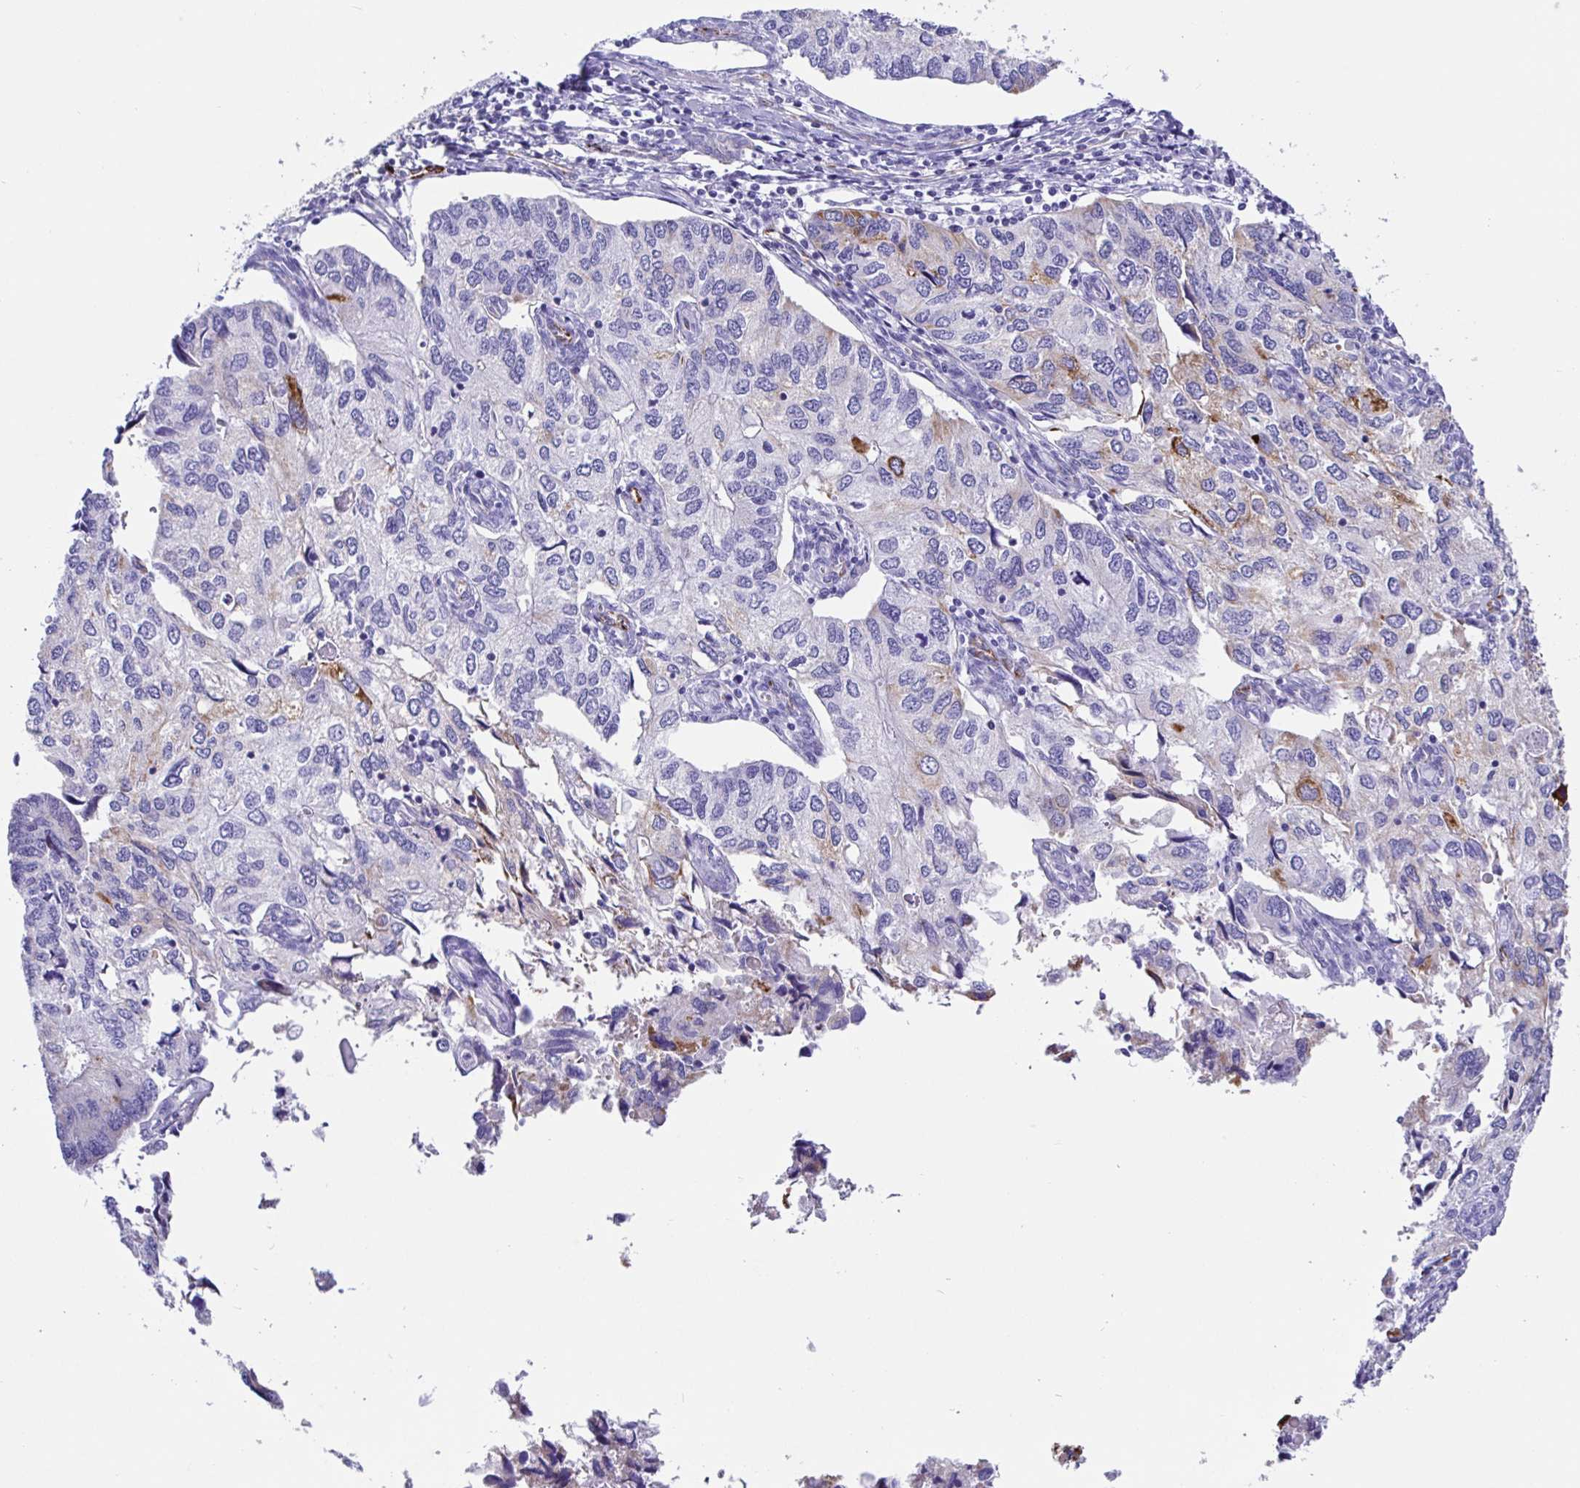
{"staining": {"intensity": "moderate", "quantity": "<25%", "location": "cytoplasmic/membranous"}, "tissue": "endometrial cancer", "cell_type": "Tumor cells", "image_type": "cancer", "snomed": [{"axis": "morphology", "description": "Carcinoma, NOS"}, {"axis": "topography", "description": "Uterus"}], "caption": "Immunohistochemical staining of endometrial cancer (carcinoma) displays low levels of moderate cytoplasmic/membranous staining in about <25% of tumor cells. Ihc stains the protein in brown and the nuclei are stained blue.", "gene": "MAOA", "patient": {"sex": "female", "age": 76}}